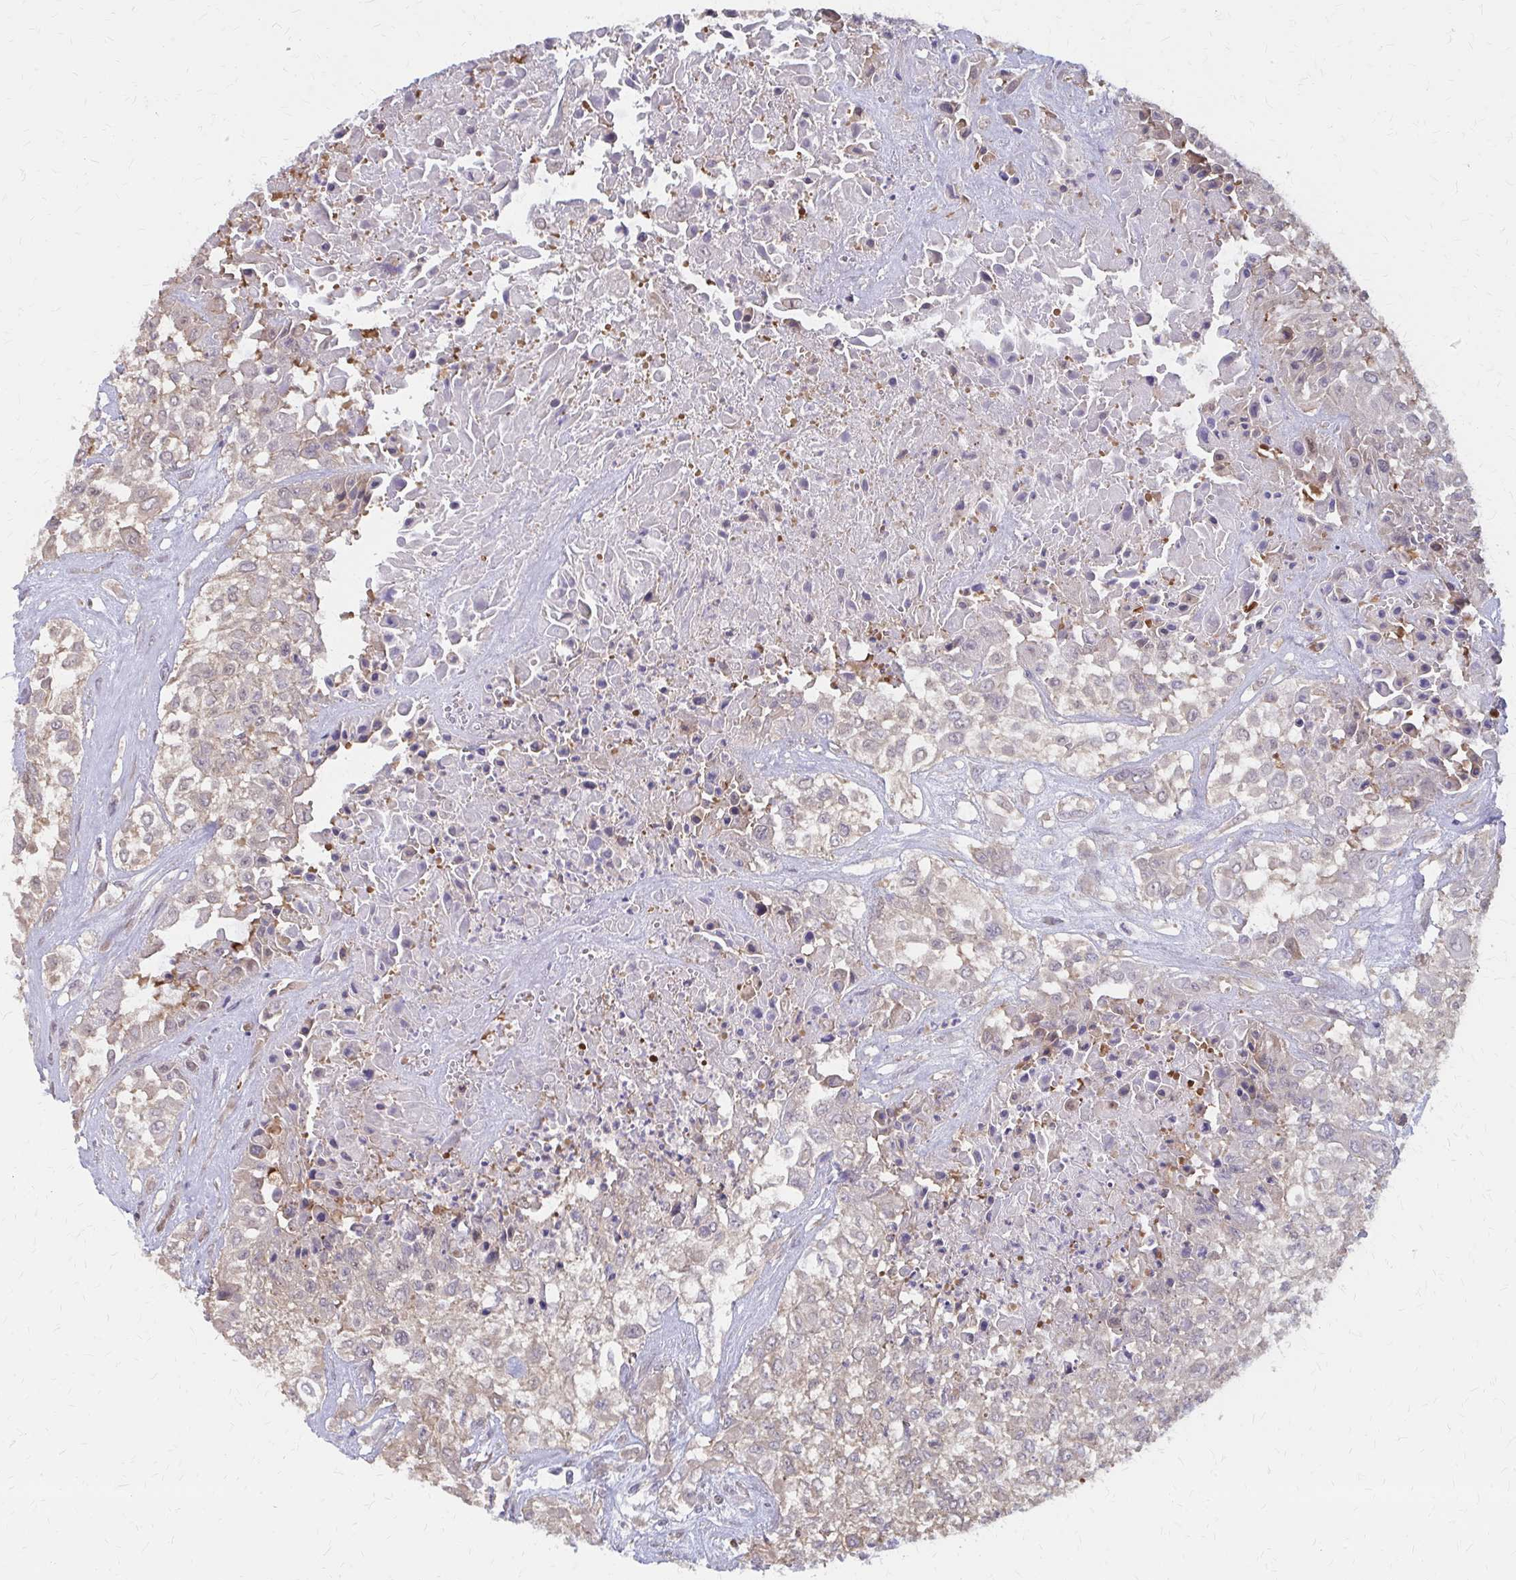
{"staining": {"intensity": "weak", "quantity": "<25%", "location": "cytoplasmic/membranous"}, "tissue": "urothelial cancer", "cell_type": "Tumor cells", "image_type": "cancer", "snomed": [{"axis": "morphology", "description": "Urothelial carcinoma, High grade"}, {"axis": "topography", "description": "Urinary bladder"}], "caption": "The image shows no significant expression in tumor cells of urothelial cancer.", "gene": "IFI44L", "patient": {"sex": "male", "age": 67}}